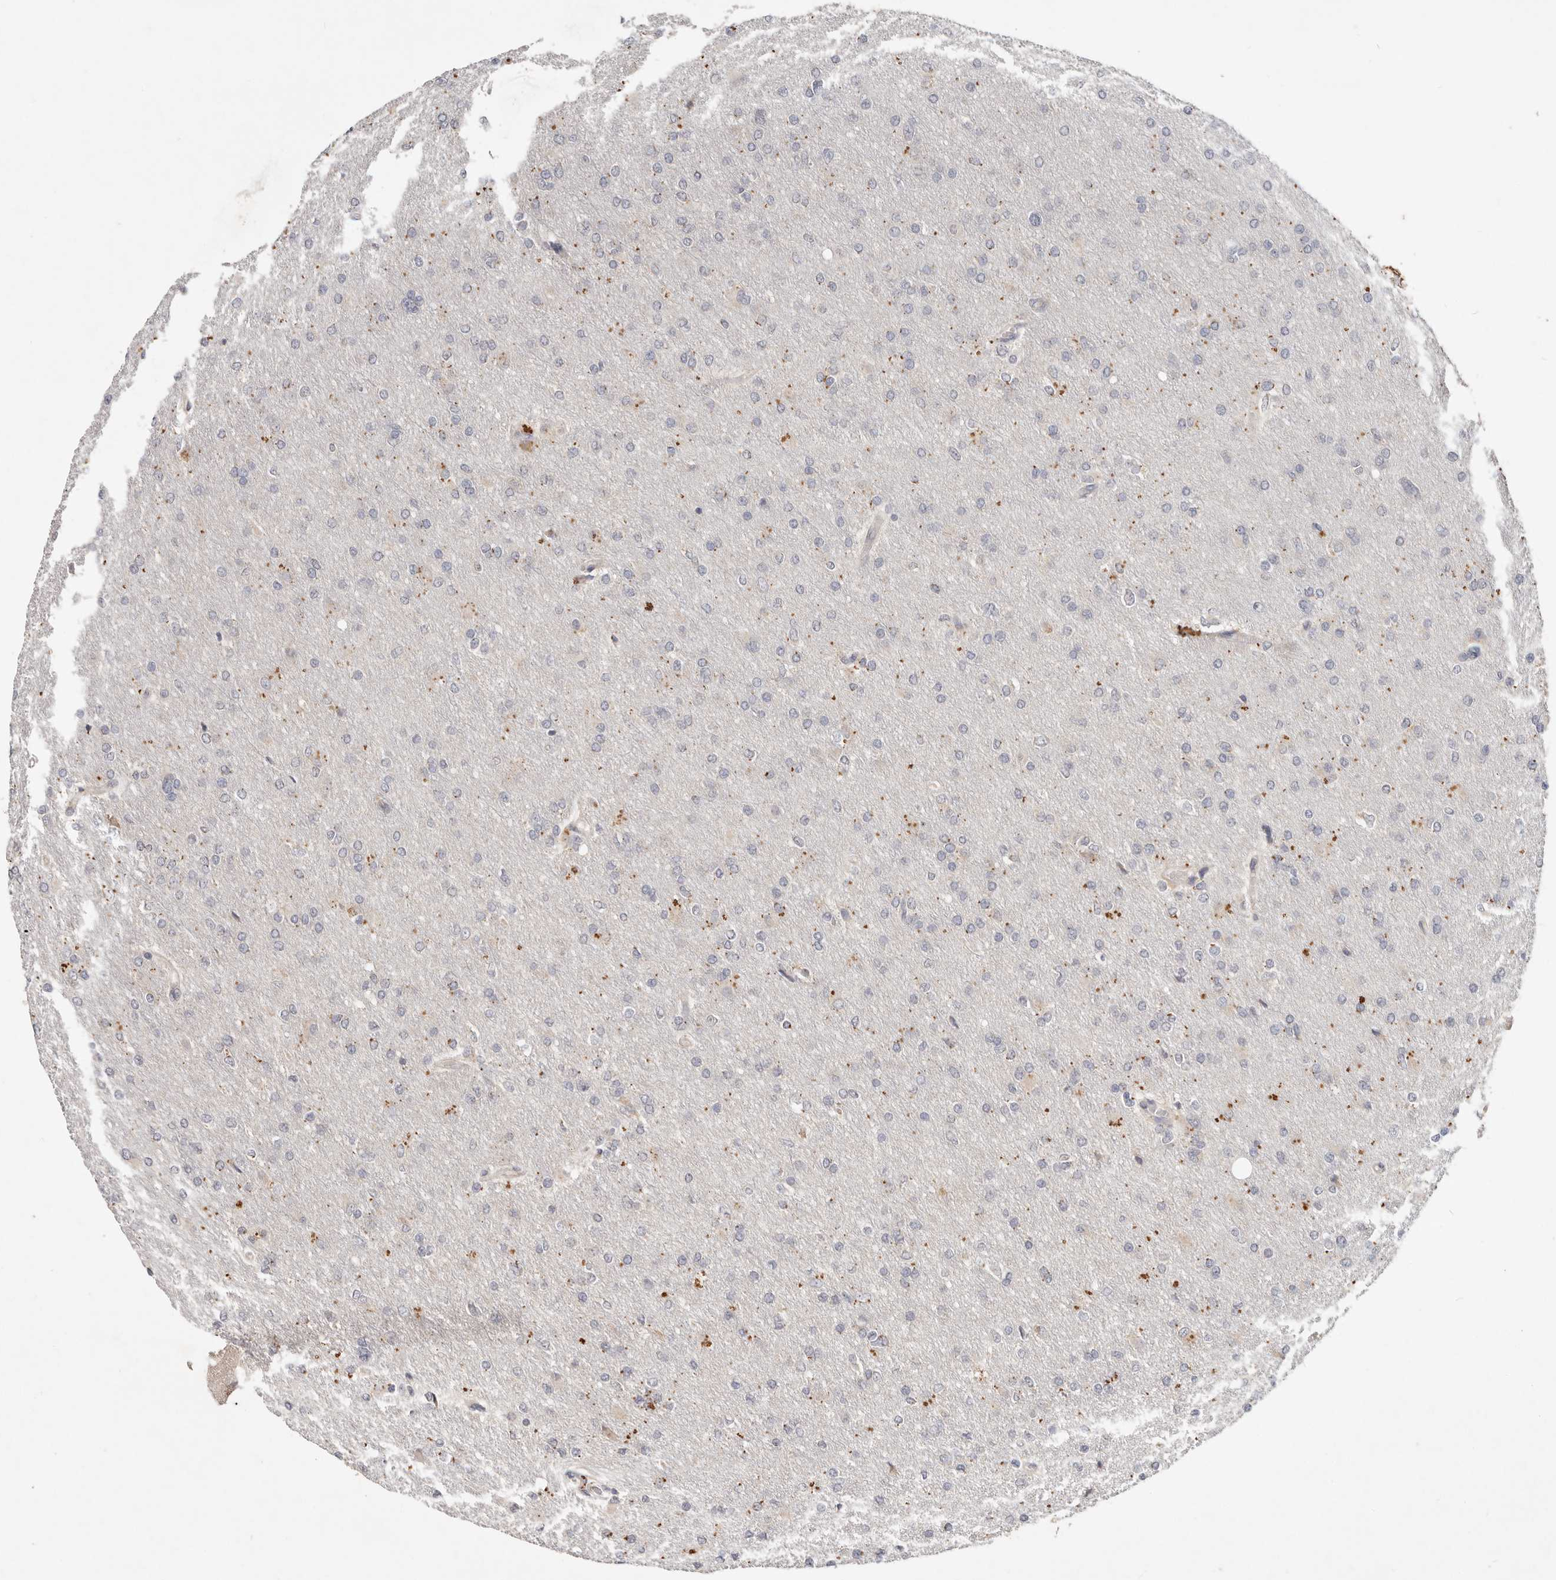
{"staining": {"intensity": "negative", "quantity": "none", "location": "none"}, "tissue": "glioma", "cell_type": "Tumor cells", "image_type": "cancer", "snomed": [{"axis": "morphology", "description": "Glioma, malignant, High grade"}, {"axis": "topography", "description": "Cerebral cortex"}], "caption": "High power microscopy photomicrograph of an immunohistochemistry (IHC) histopathology image of malignant glioma (high-grade), revealing no significant staining in tumor cells.", "gene": "WDR77", "patient": {"sex": "female", "age": 36}}